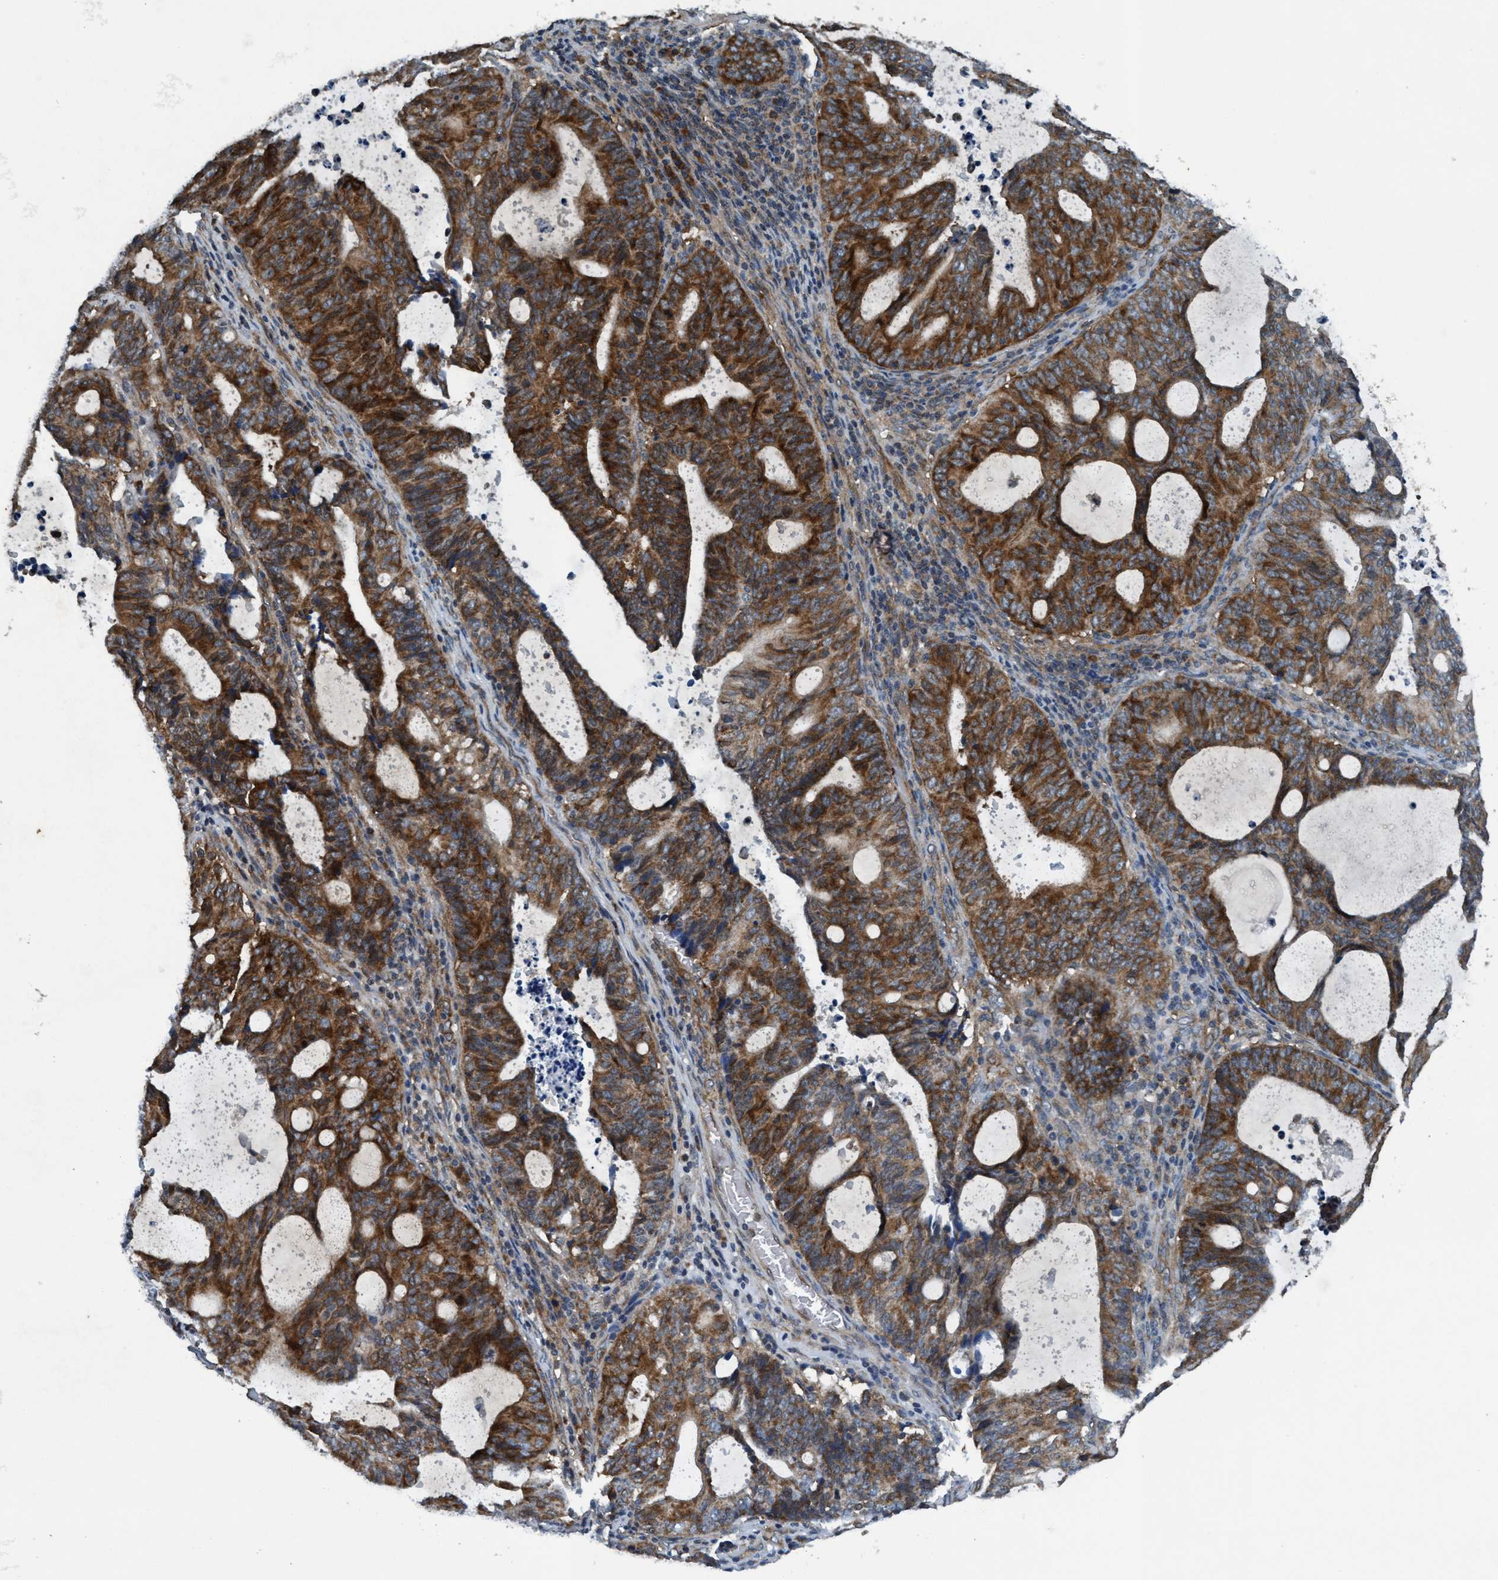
{"staining": {"intensity": "strong", "quantity": ">75%", "location": "cytoplasmic/membranous"}, "tissue": "endometrial cancer", "cell_type": "Tumor cells", "image_type": "cancer", "snomed": [{"axis": "morphology", "description": "Adenocarcinoma, NOS"}, {"axis": "topography", "description": "Uterus"}], "caption": "Protein expression by IHC displays strong cytoplasmic/membranous expression in approximately >75% of tumor cells in endometrial cancer.", "gene": "AKT1S1", "patient": {"sex": "female", "age": 83}}